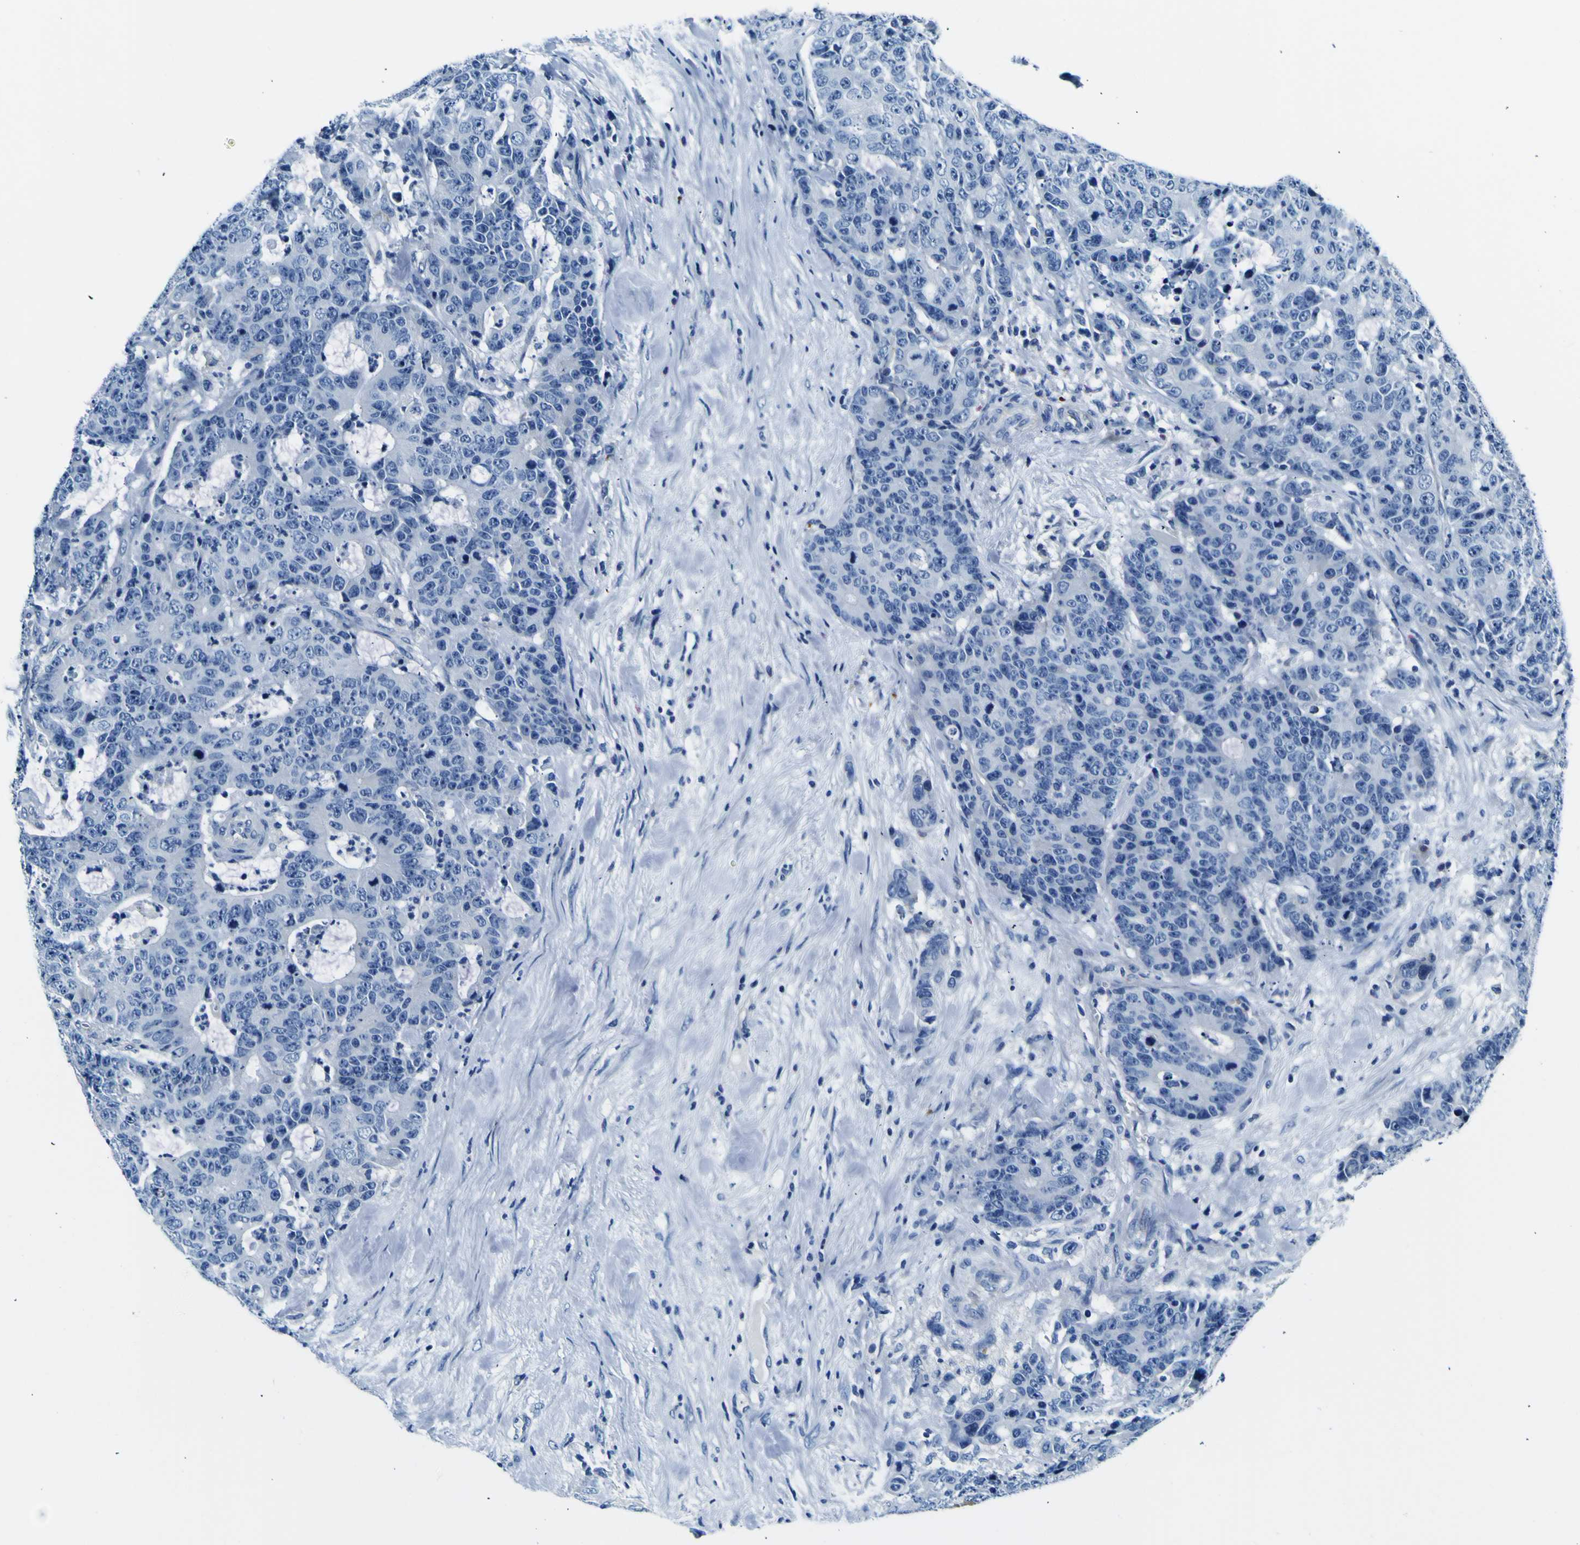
{"staining": {"intensity": "negative", "quantity": "none", "location": "none"}, "tissue": "colorectal cancer", "cell_type": "Tumor cells", "image_type": "cancer", "snomed": [{"axis": "morphology", "description": "Adenocarcinoma, NOS"}, {"axis": "topography", "description": "Colon"}], "caption": "High power microscopy micrograph of an IHC photomicrograph of colorectal adenocarcinoma, revealing no significant expression in tumor cells.", "gene": "ADGRA2", "patient": {"sex": "female", "age": 86}}